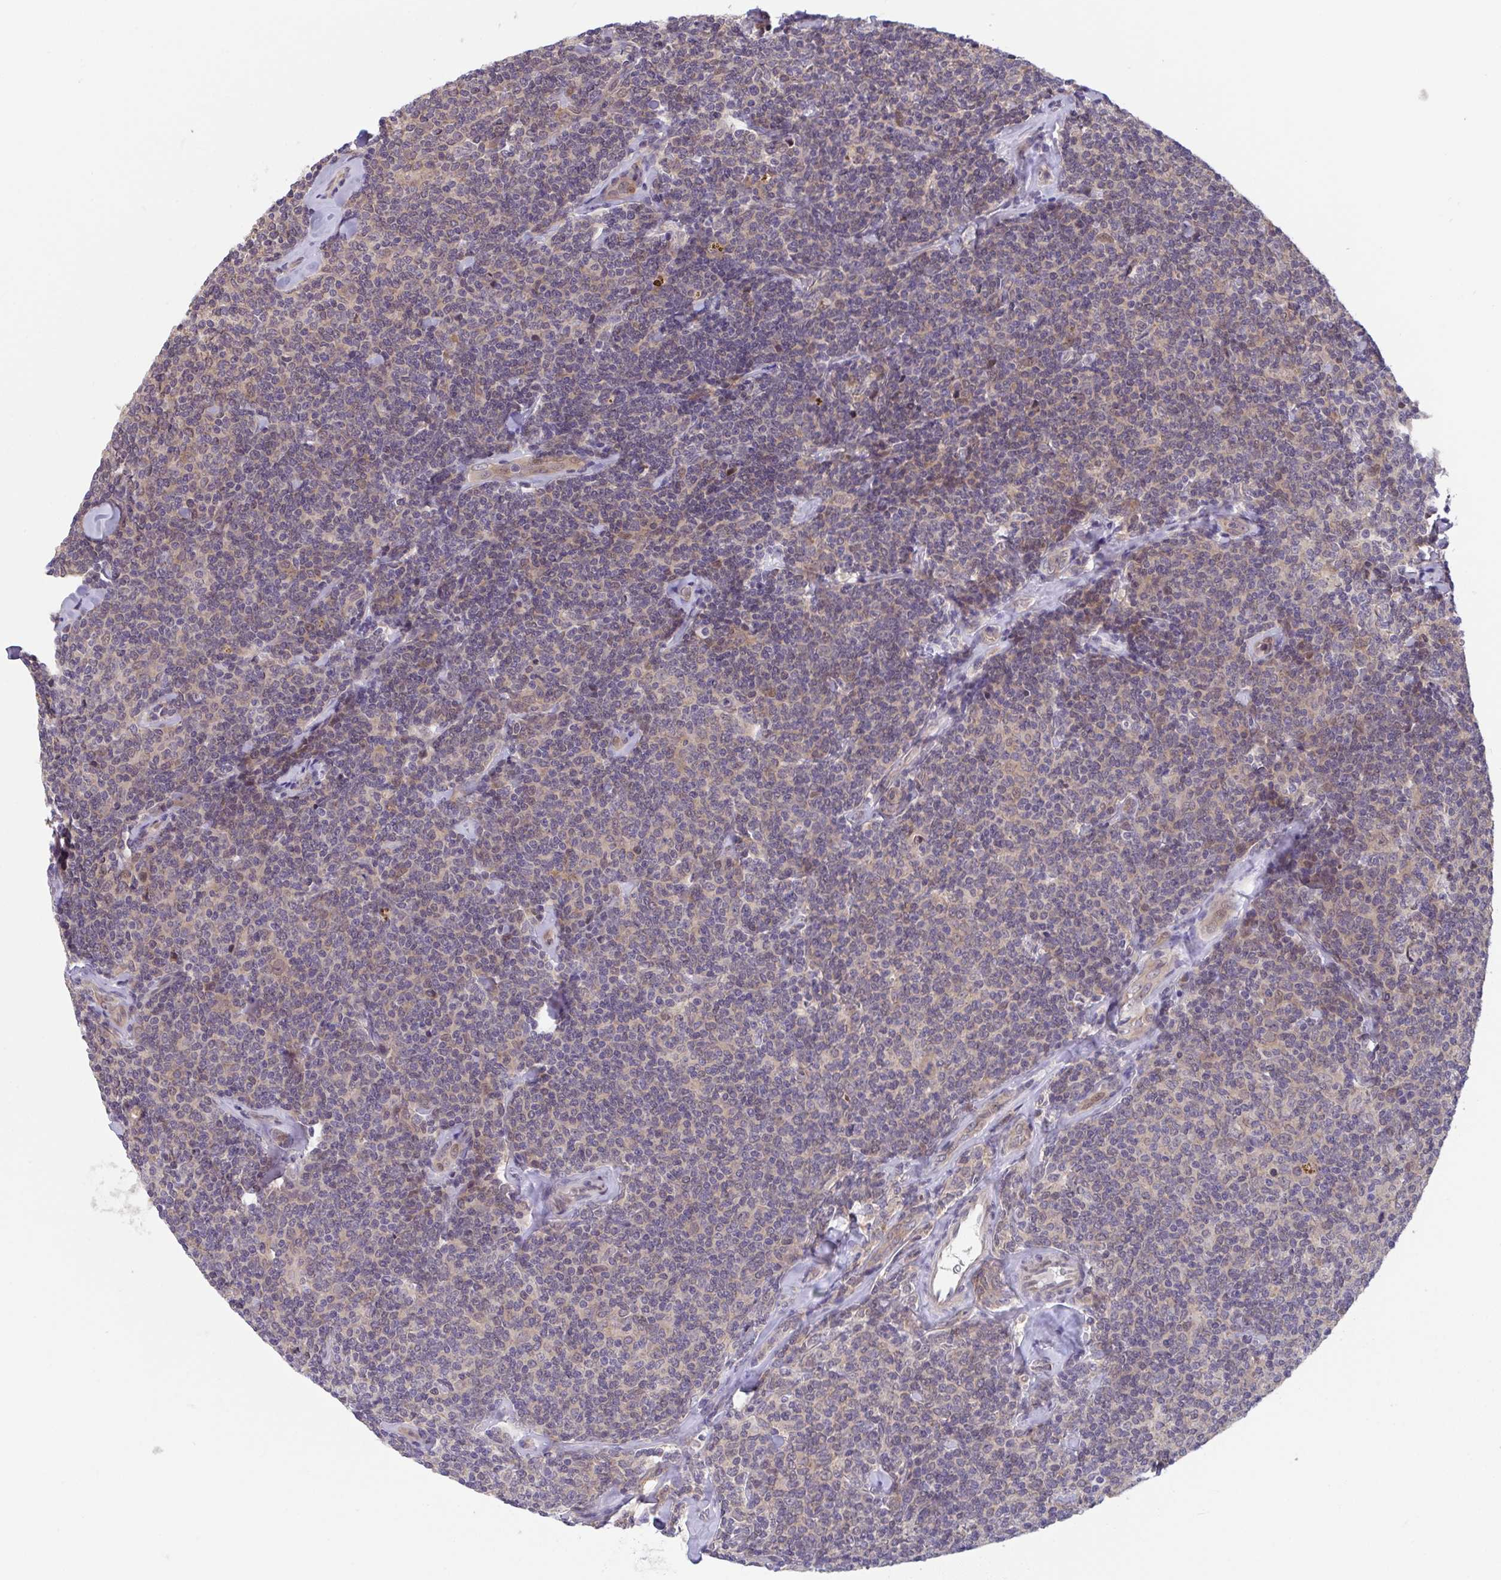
{"staining": {"intensity": "weak", "quantity": "<25%", "location": "nuclear"}, "tissue": "lymphoma", "cell_type": "Tumor cells", "image_type": "cancer", "snomed": [{"axis": "morphology", "description": "Malignant lymphoma, non-Hodgkin's type, Low grade"}, {"axis": "topography", "description": "Lymph node"}], "caption": "High power microscopy image of an immunohistochemistry (IHC) image of malignant lymphoma, non-Hodgkin's type (low-grade), revealing no significant positivity in tumor cells.", "gene": "RIOK1", "patient": {"sex": "female", "age": 56}}